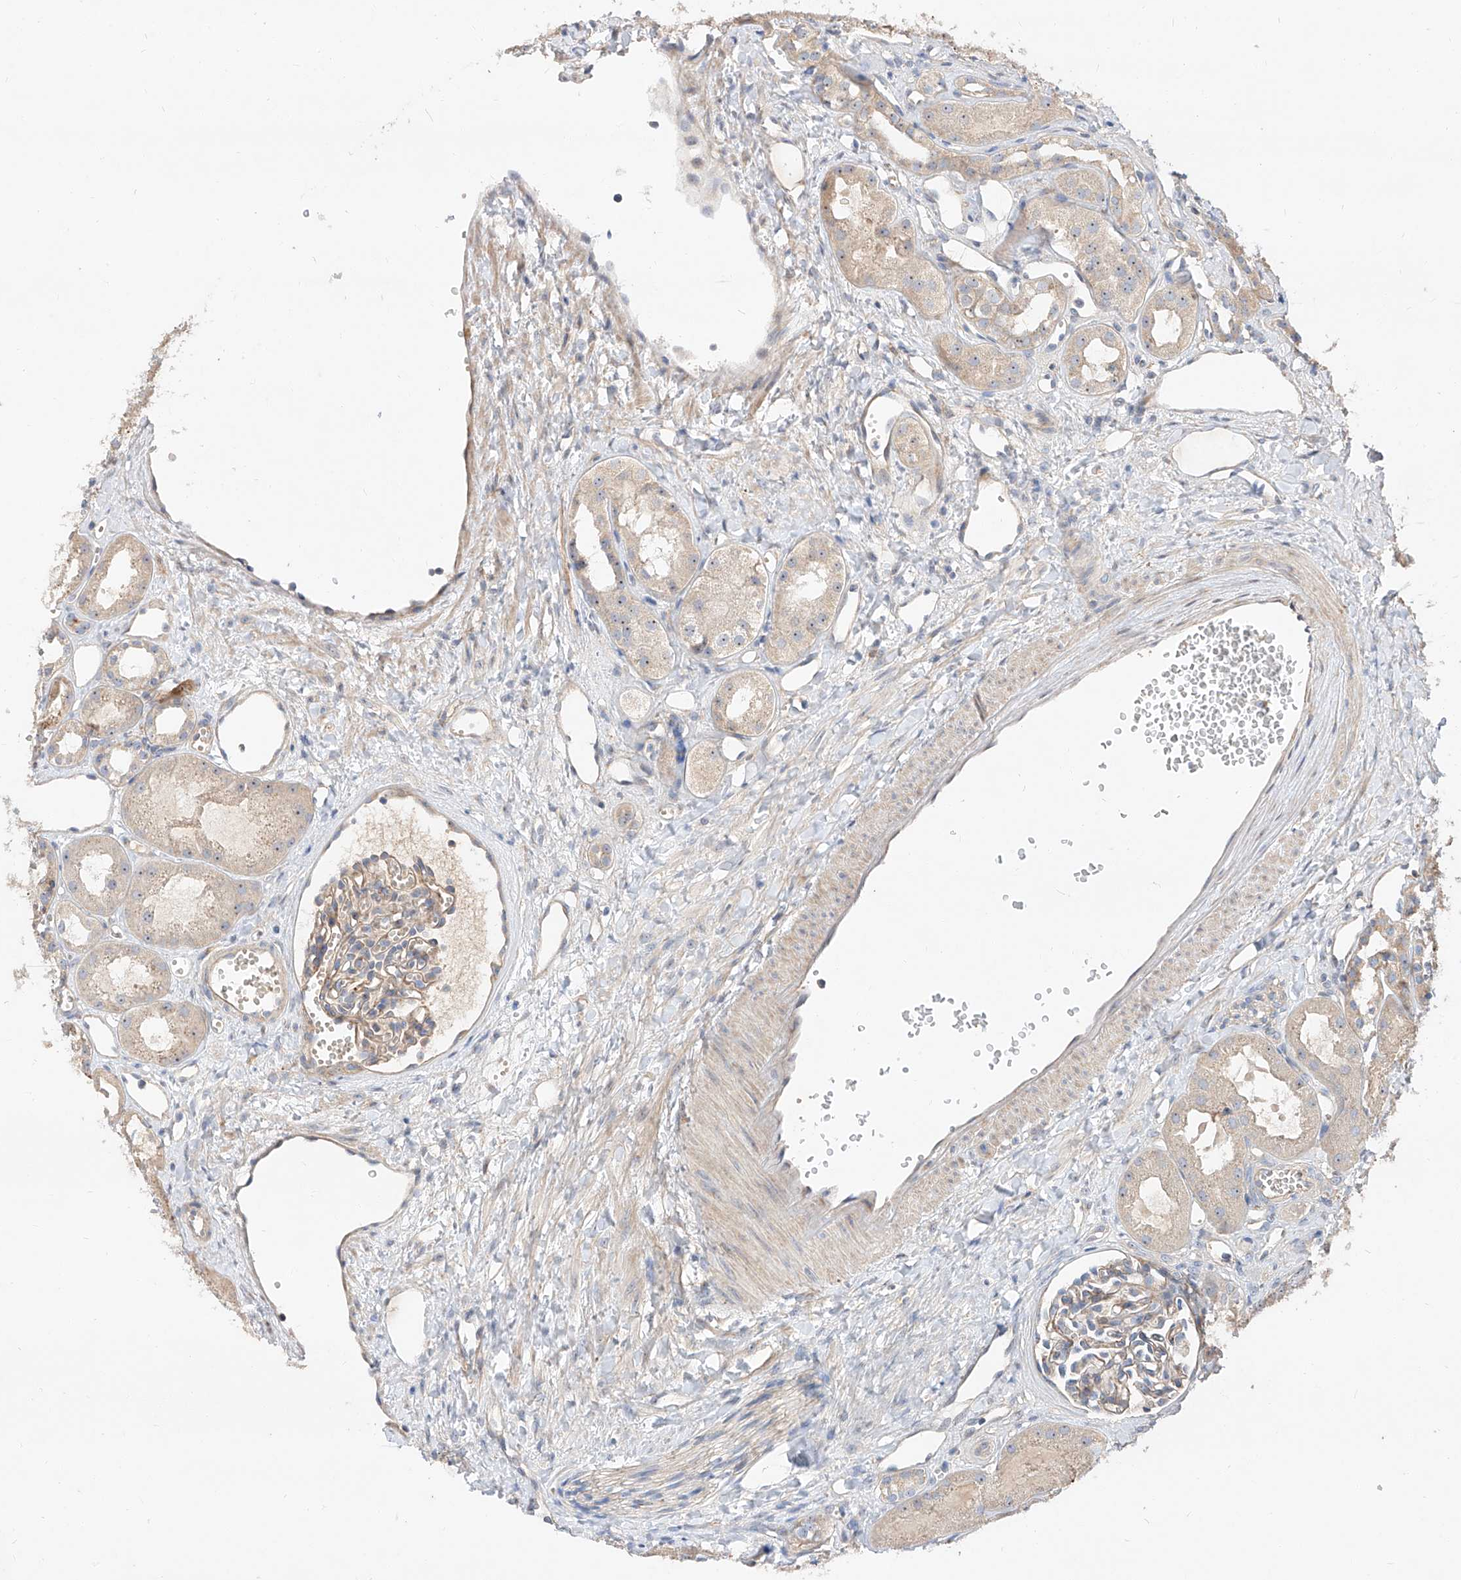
{"staining": {"intensity": "weak", "quantity": "25%-75%", "location": "cytoplasmic/membranous"}, "tissue": "kidney", "cell_type": "Cells in glomeruli", "image_type": "normal", "snomed": [{"axis": "morphology", "description": "Normal tissue, NOS"}, {"axis": "topography", "description": "Kidney"}], "caption": "About 25%-75% of cells in glomeruli in benign human kidney show weak cytoplasmic/membranous protein positivity as visualized by brown immunohistochemical staining.", "gene": "DIRAS3", "patient": {"sex": "male", "age": 16}}